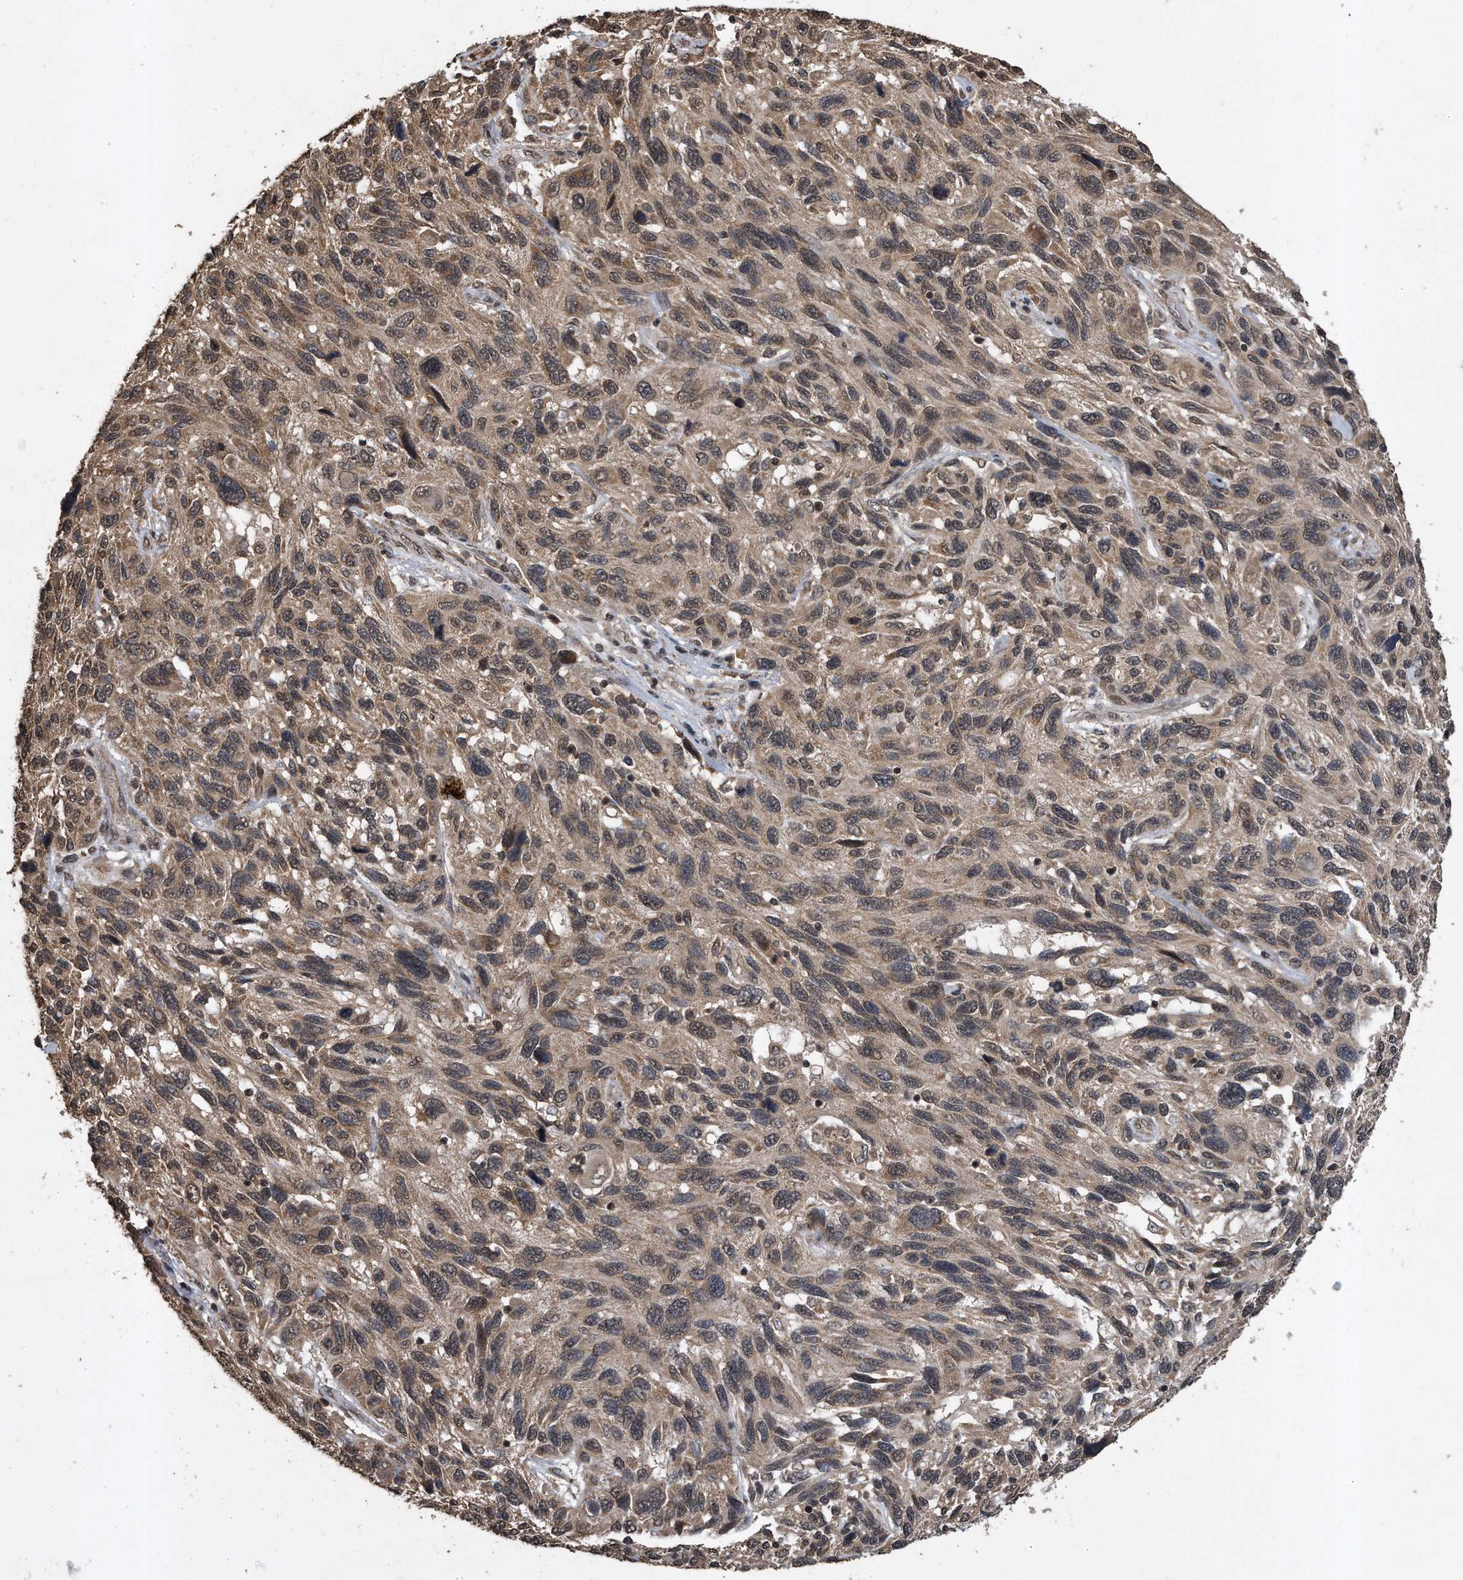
{"staining": {"intensity": "weak", "quantity": "25%-75%", "location": "cytoplasmic/membranous"}, "tissue": "melanoma", "cell_type": "Tumor cells", "image_type": "cancer", "snomed": [{"axis": "morphology", "description": "Malignant melanoma, NOS"}, {"axis": "topography", "description": "Skin"}], "caption": "Immunohistochemistry (IHC) (DAB (3,3'-diaminobenzidine)) staining of melanoma shows weak cytoplasmic/membranous protein positivity in approximately 25%-75% of tumor cells.", "gene": "CRYZL1", "patient": {"sex": "male", "age": 53}}